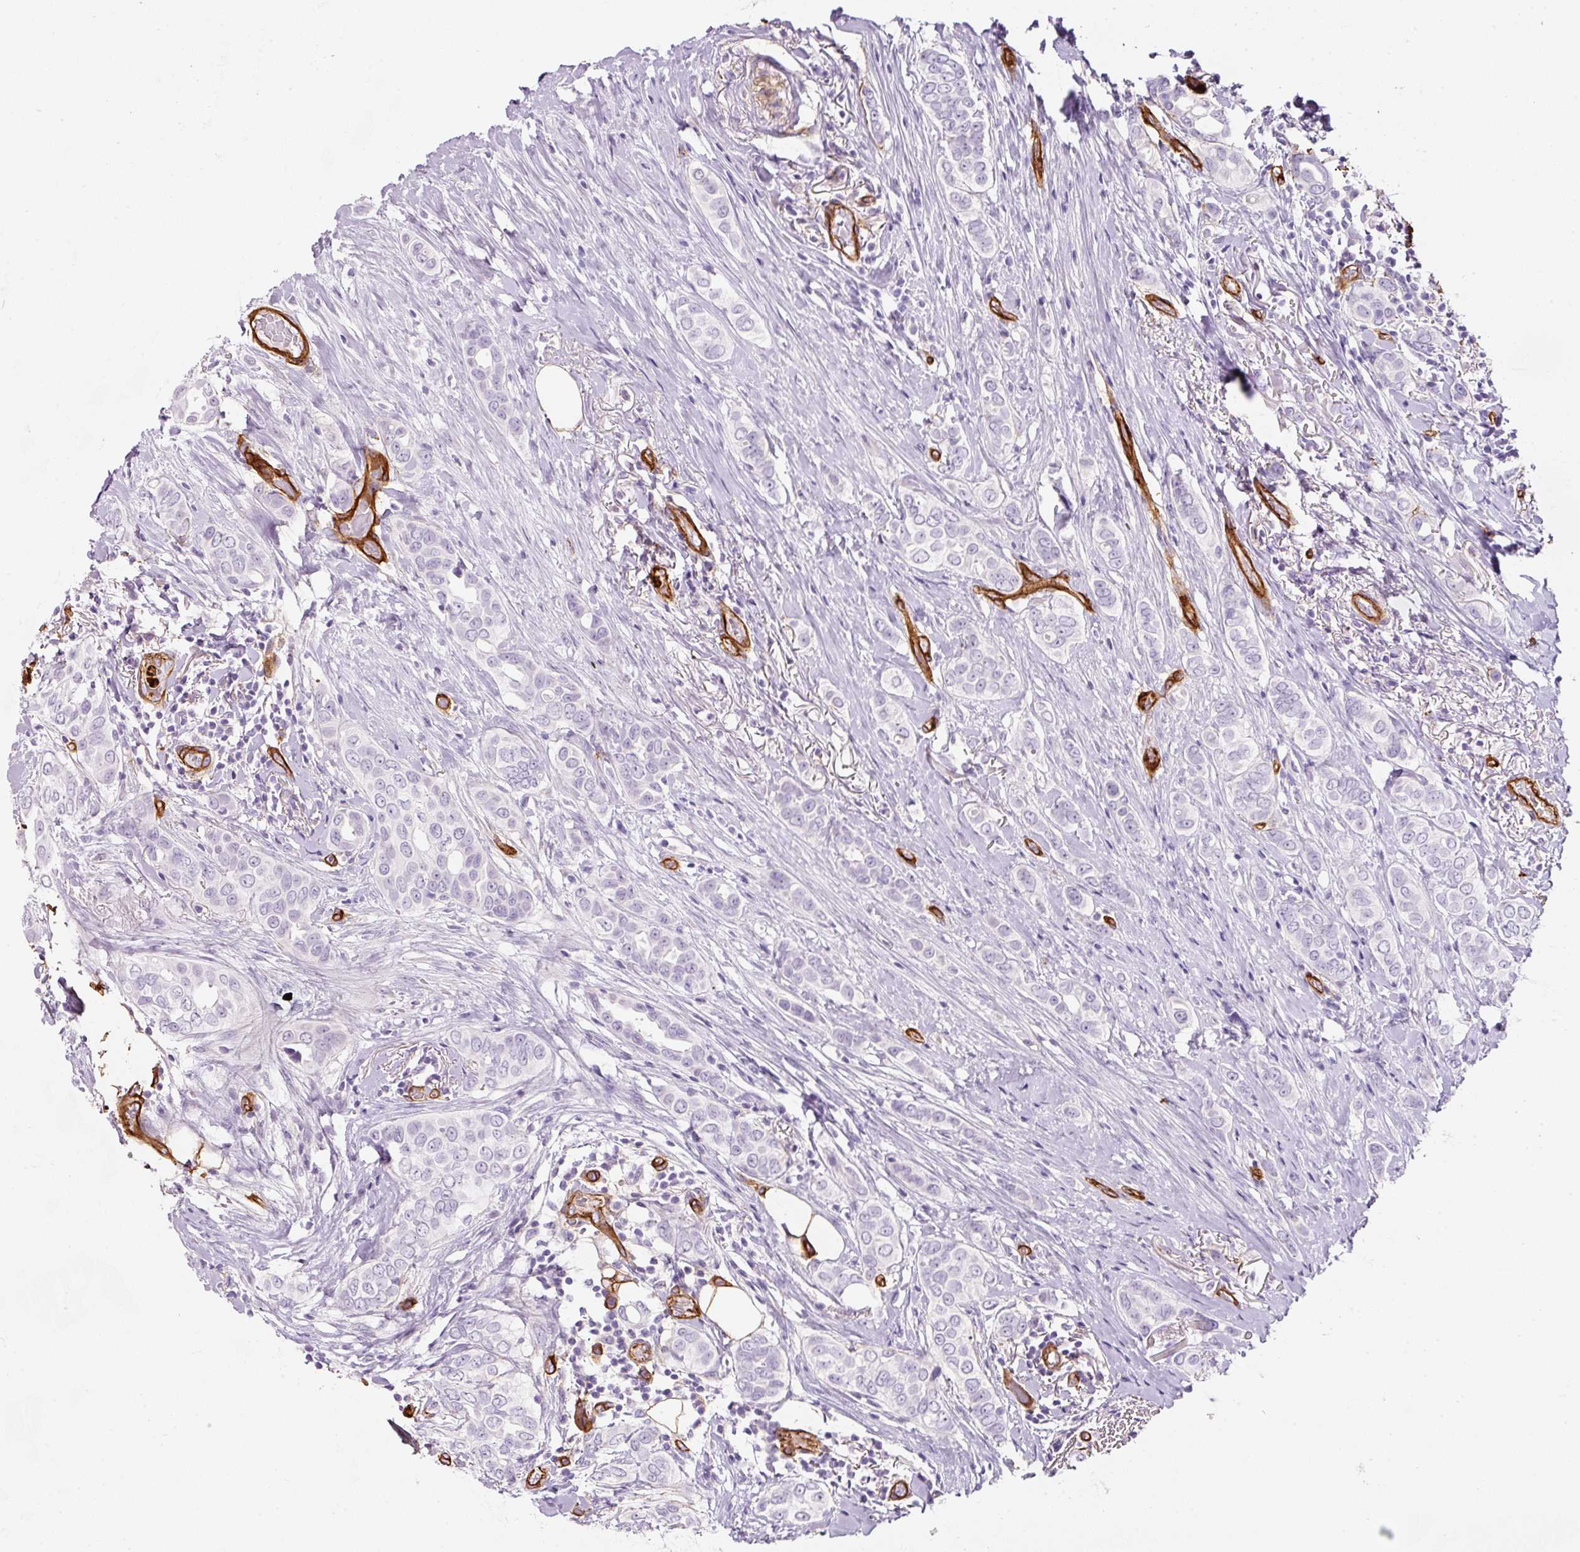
{"staining": {"intensity": "negative", "quantity": "none", "location": "none"}, "tissue": "breast cancer", "cell_type": "Tumor cells", "image_type": "cancer", "snomed": [{"axis": "morphology", "description": "Lobular carcinoma"}, {"axis": "topography", "description": "Breast"}], "caption": "Immunohistochemical staining of human breast cancer (lobular carcinoma) exhibits no significant positivity in tumor cells.", "gene": "LOXL4", "patient": {"sex": "female", "age": 51}}